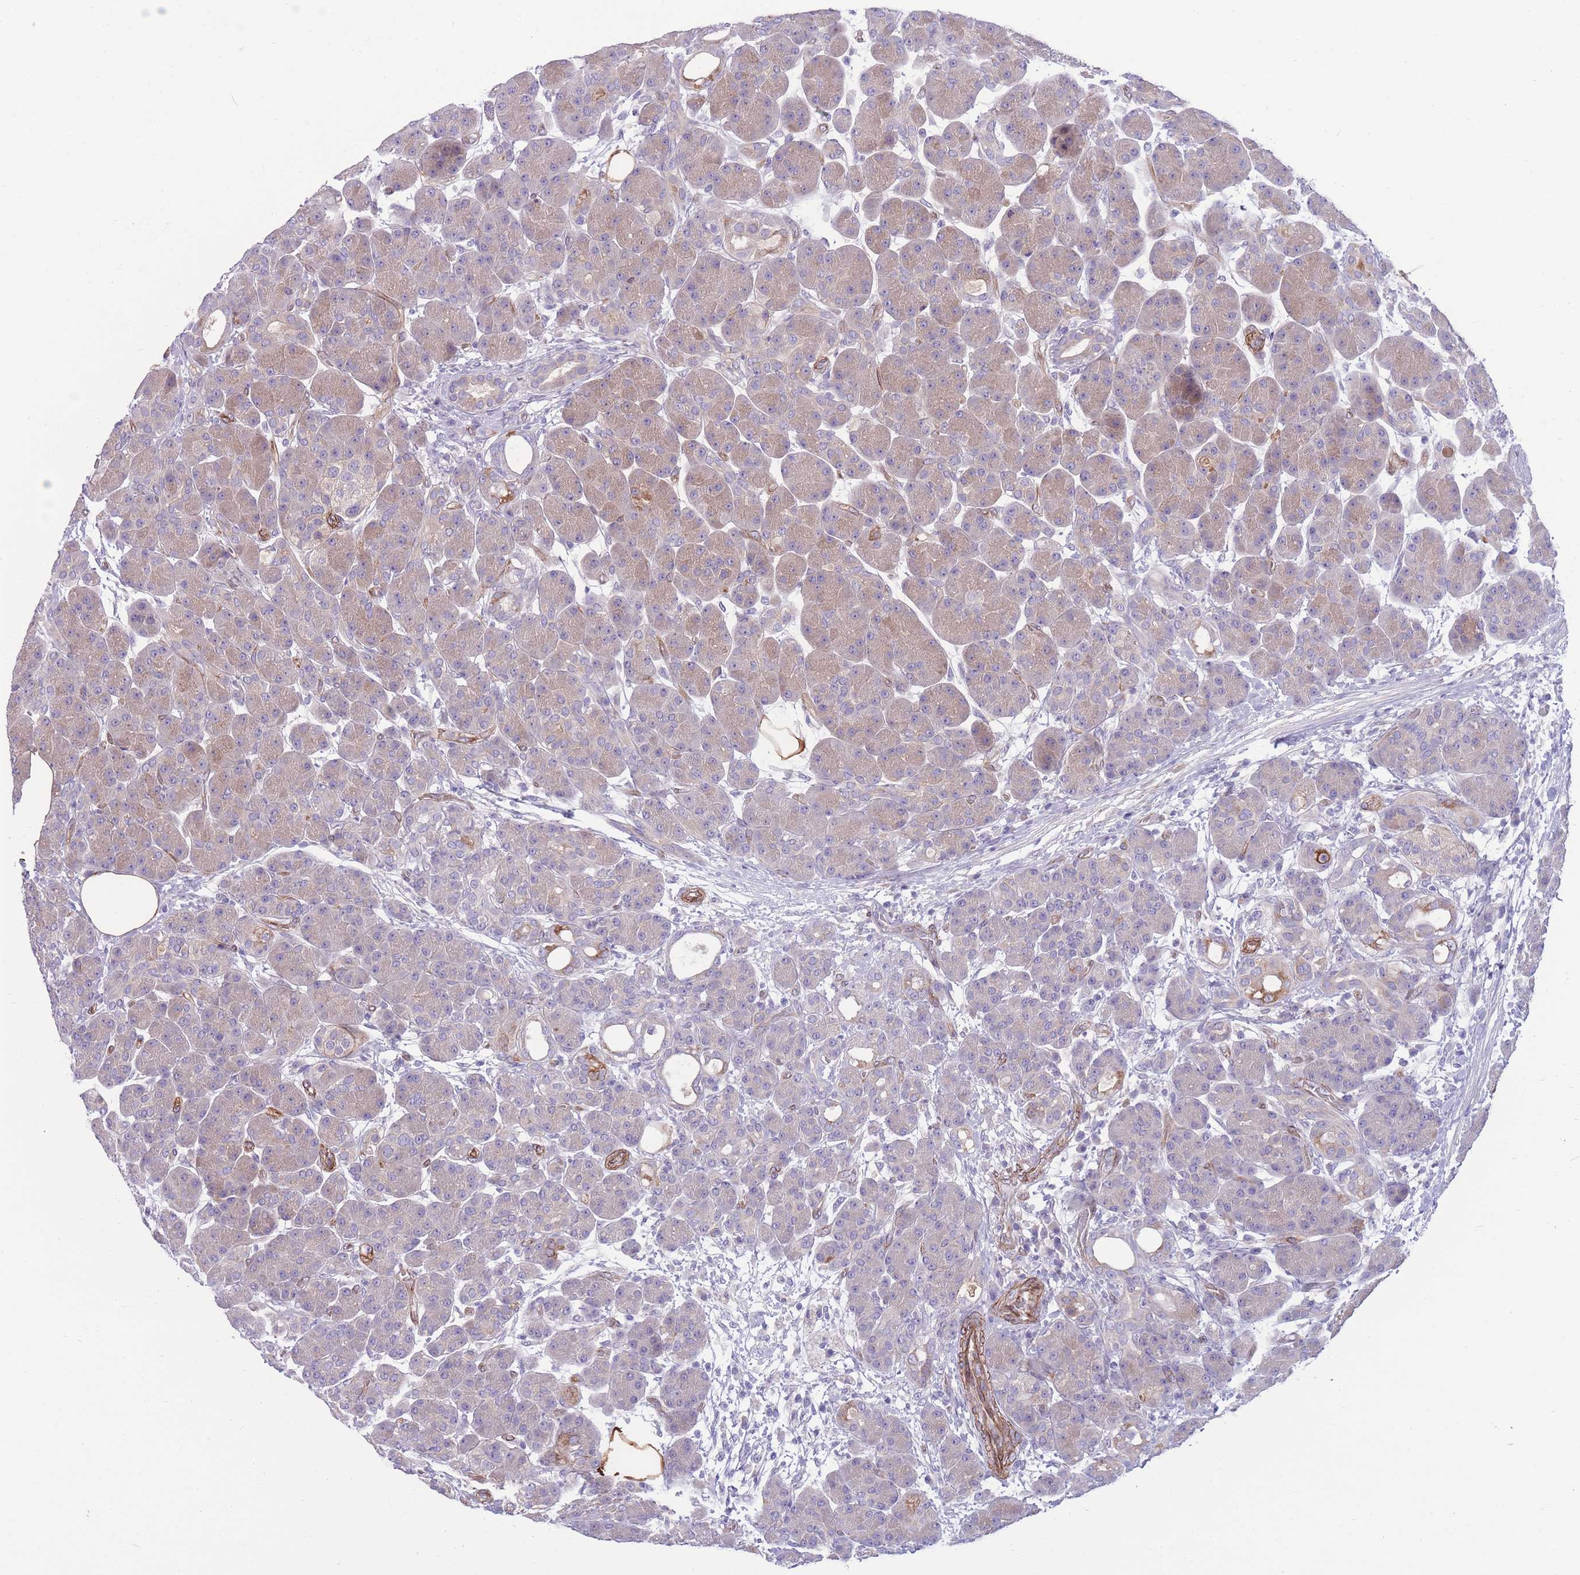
{"staining": {"intensity": "moderate", "quantity": "25%-75%", "location": "cytoplasmic/membranous"}, "tissue": "pancreas", "cell_type": "Exocrine glandular cells", "image_type": "normal", "snomed": [{"axis": "morphology", "description": "Normal tissue, NOS"}, {"axis": "topography", "description": "Pancreas"}], "caption": "Pancreas was stained to show a protein in brown. There is medium levels of moderate cytoplasmic/membranous staining in approximately 25%-75% of exocrine glandular cells. Immunohistochemistry stains the protein of interest in brown and the nuclei are stained blue.", "gene": "RGS11", "patient": {"sex": "male", "age": 63}}